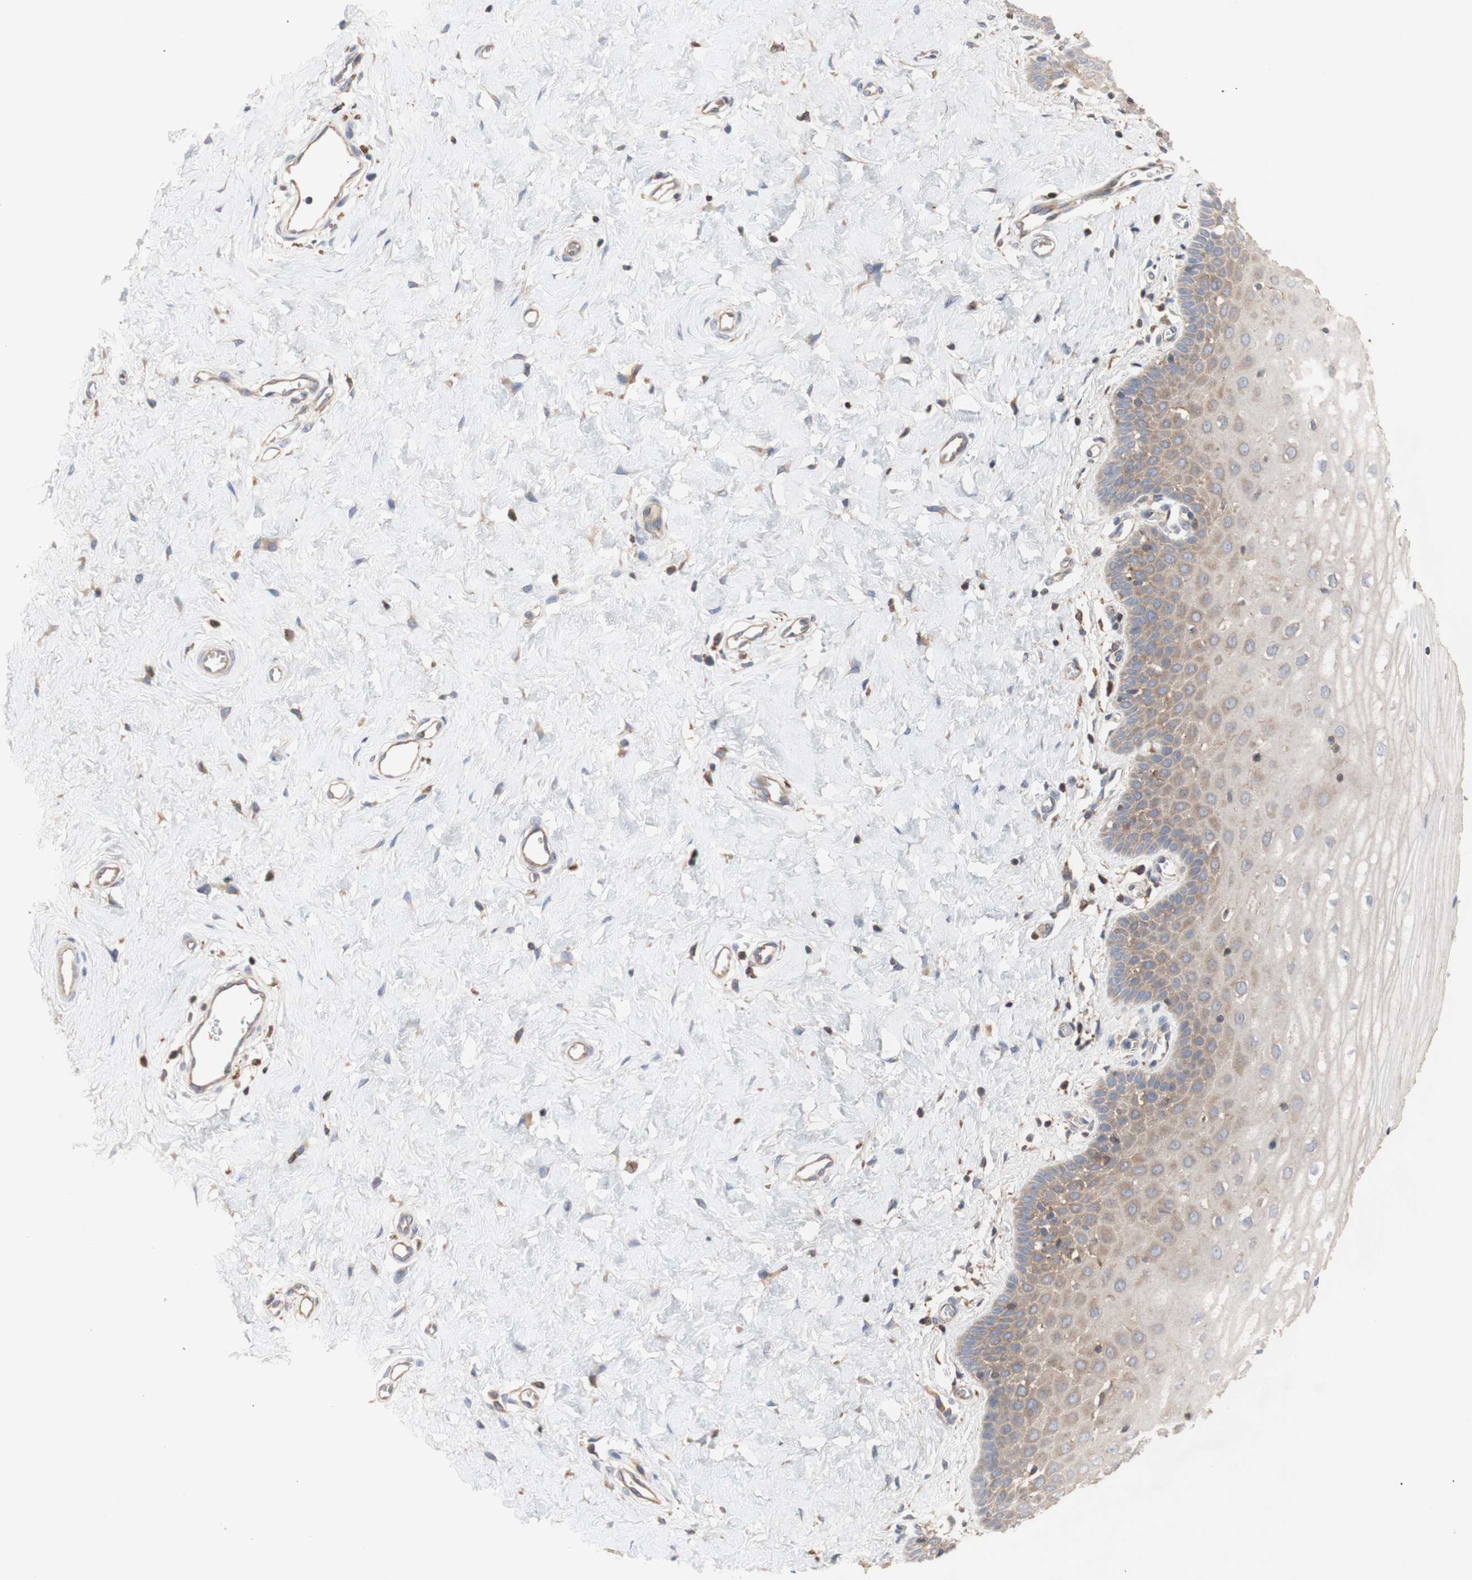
{"staining": {"intensity": "weak", "quantity": ">75%", "location": "cytoplasmic/membranous"}, "tissue": "cervix", "cell_type": "Glandular cells", "image_type": "normal", "snomed": [{"axis": "morphology", "description": "Normal tissue, NOS"}, {"axis": "topography", "description": "Cervix"}], "caption": "Protein staining of normal cervix displays weak cytoplasmic/membranous expression in approximately >75% of glandular cells.", "gene": "IKBKG", "patient": {"sex": "female", "age": 55}}